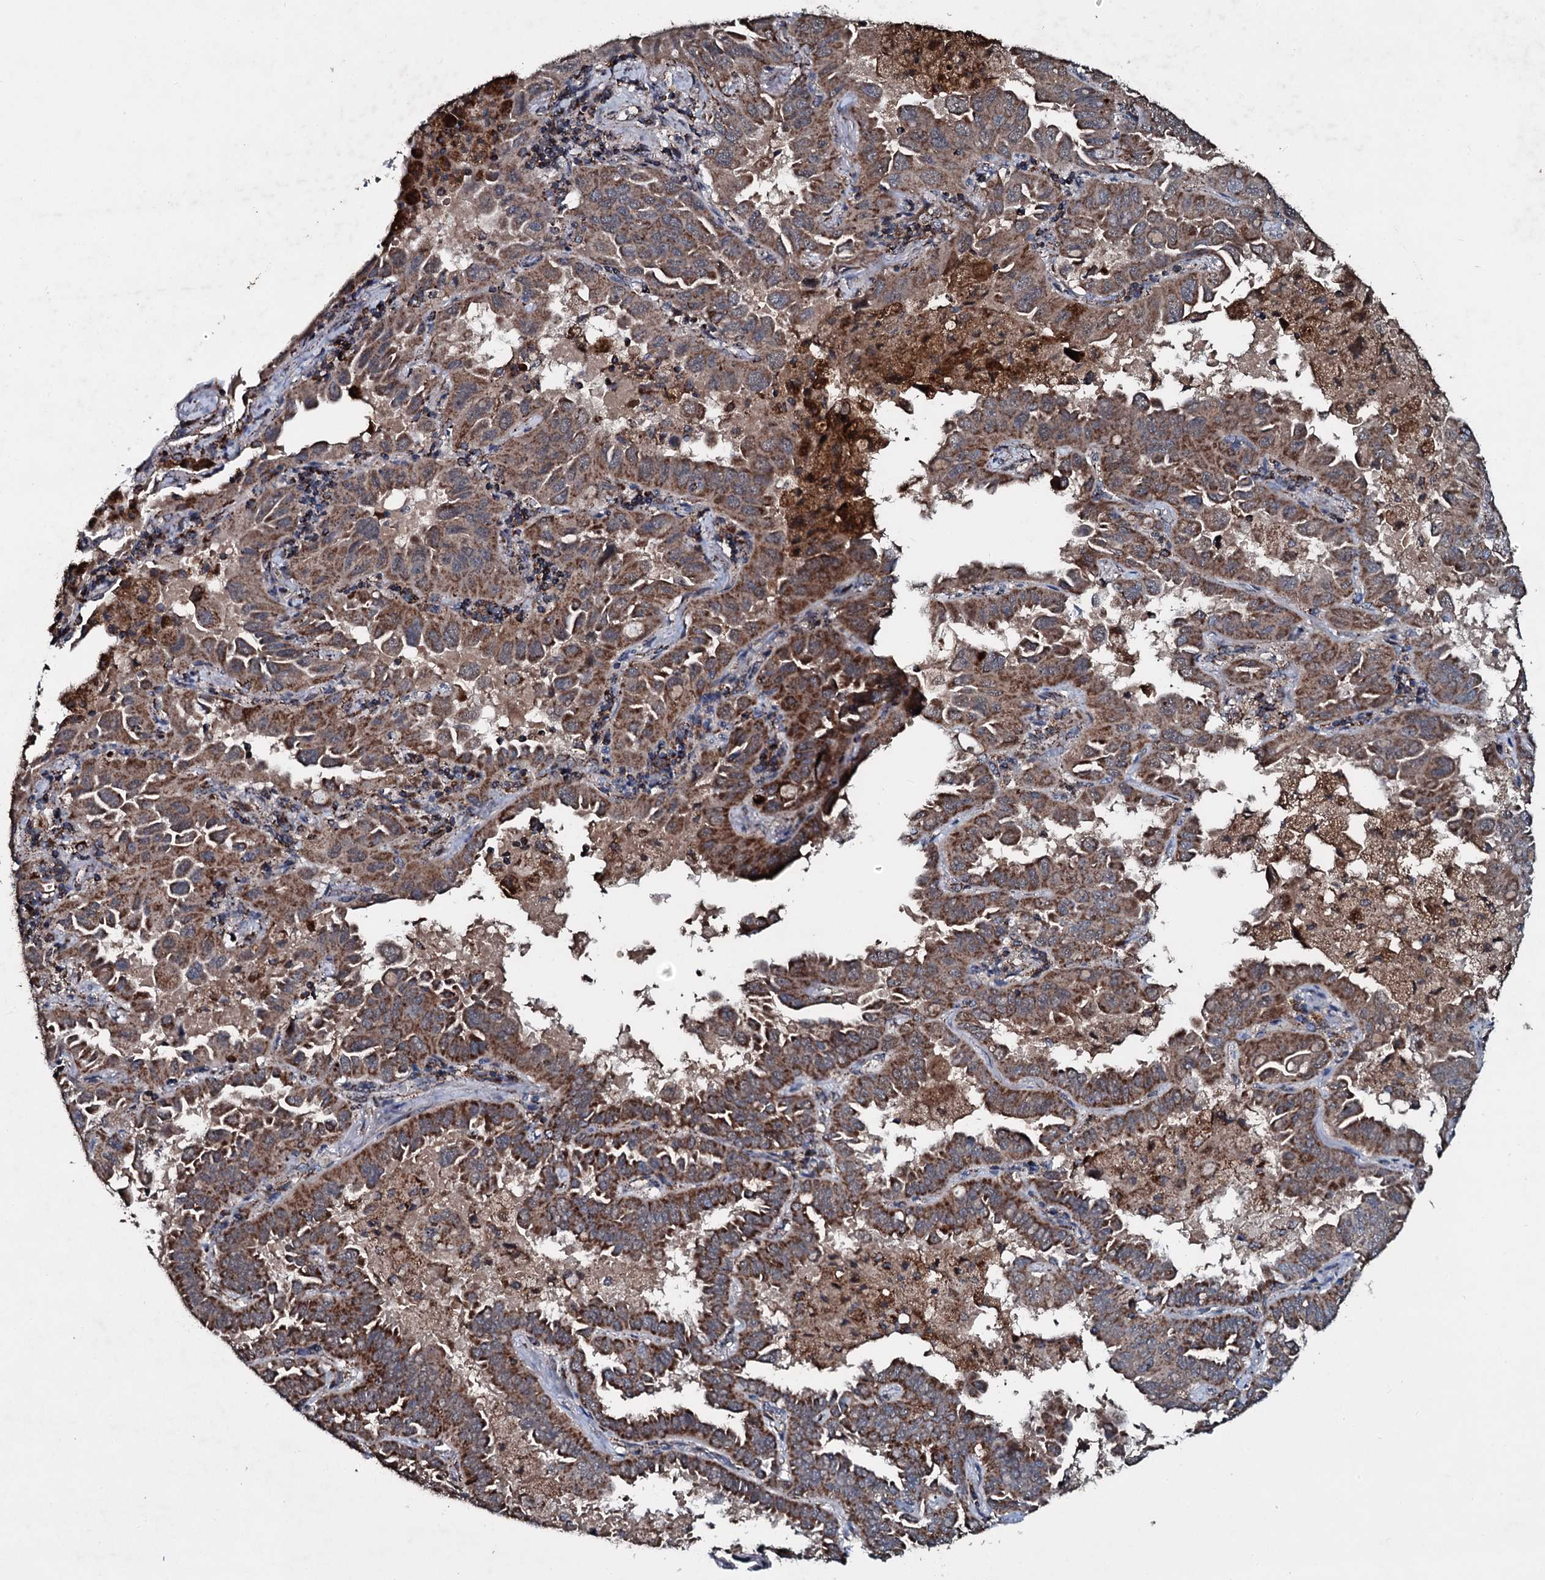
{"staining": {"intensity": "moderate", "quantity": ">75%", "location": "cytoplasmic/membranous"}, "tissue": "lung cancer", "cell_type": "Tumor cells", "image_type": "cancer", "snomed": [{"axis": "morphology", "description": "Adenocarcinoma, NOS"}, {"axis": "topography", "description": "Lung"}], "caption": "This is a photomicrograph of immunohistochemistry (IHC) staining of lung adenocarcinoma, which shows moderate positivity in the cytoplasmic/membranous of tumor cells.", "gene": "DYNC2I2", "patient": {"sex": "male", "age": 64}}